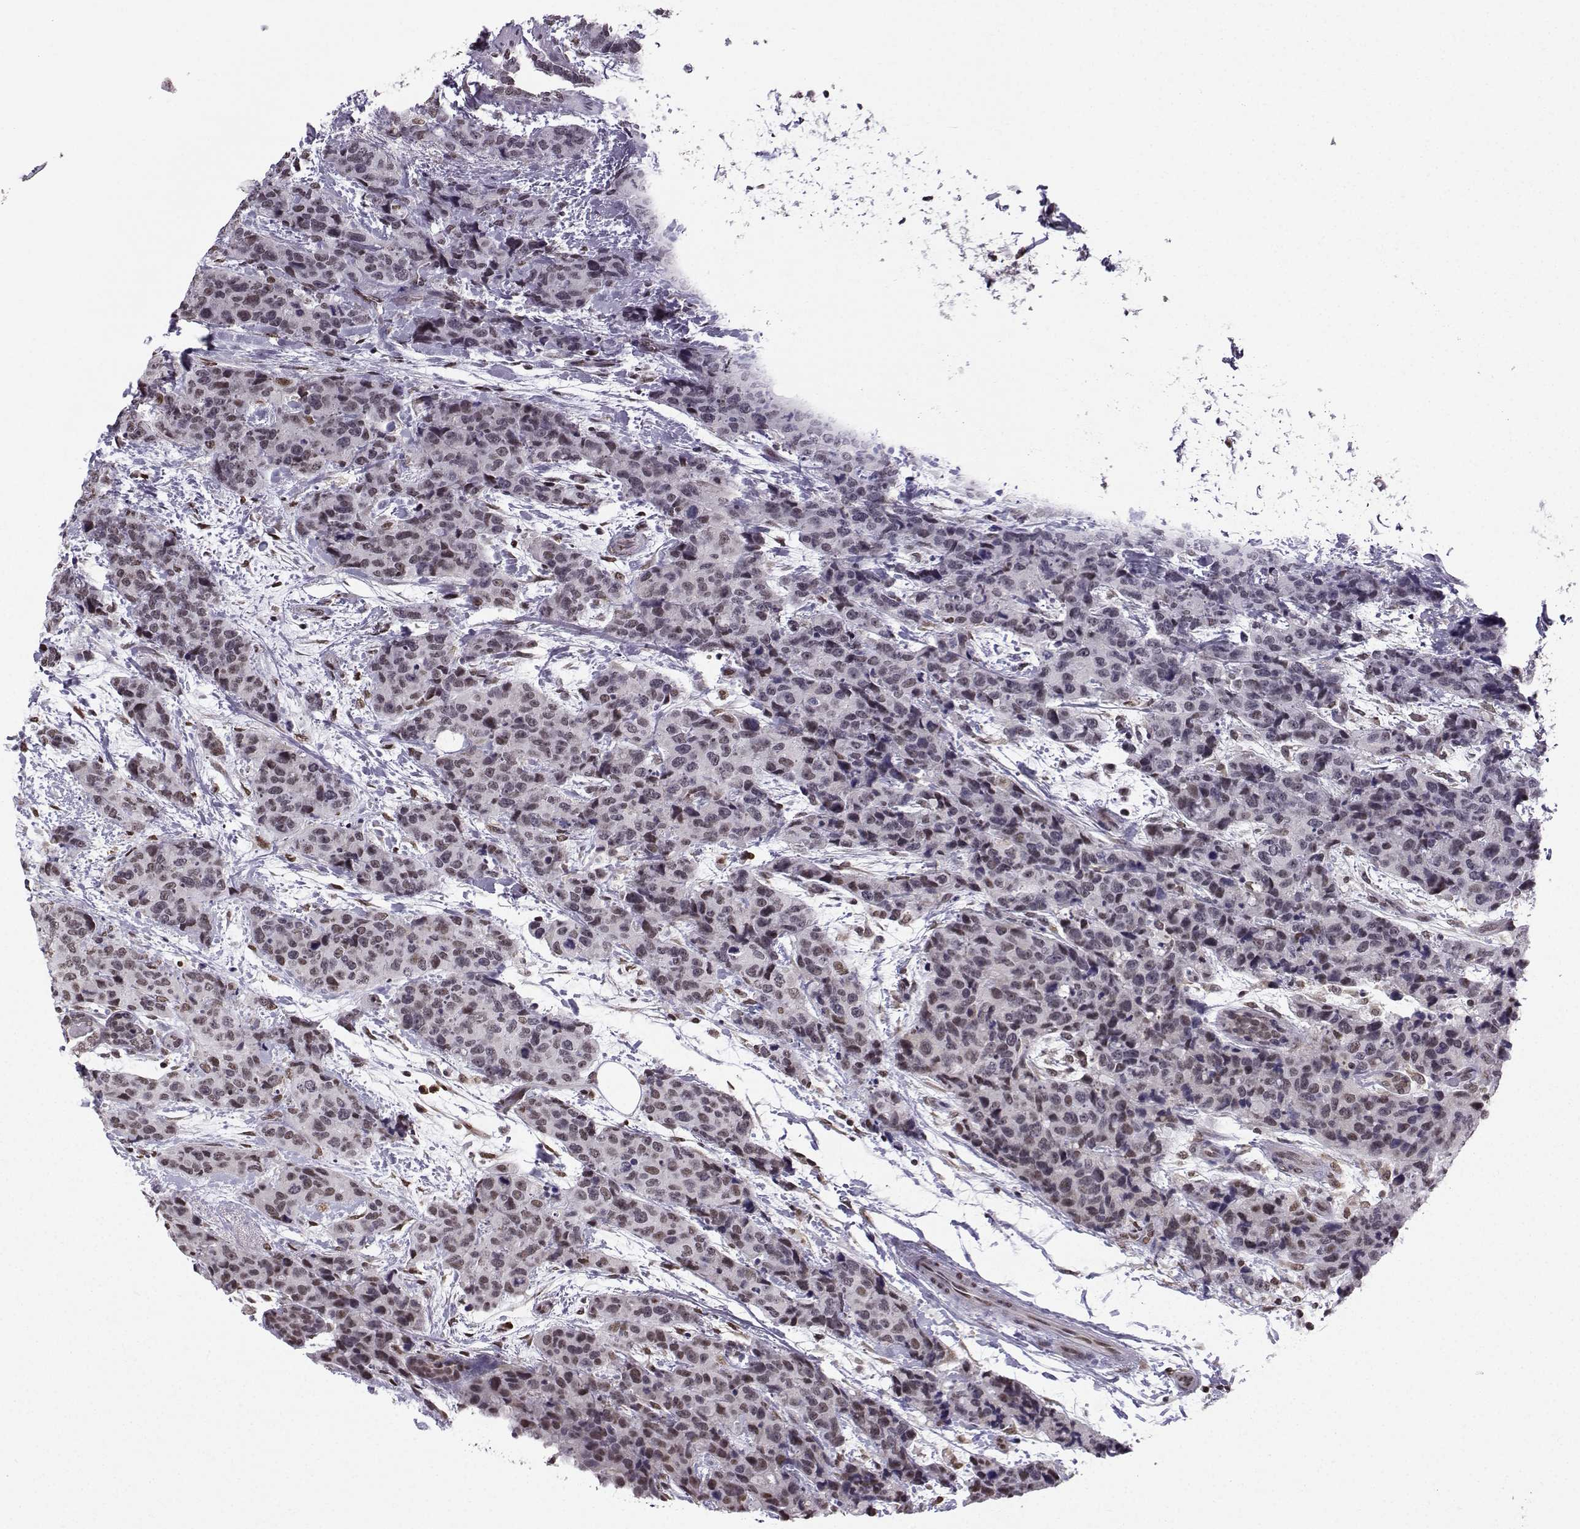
{"staining": {"intensity": "negative", "quantity": "none", "location": "none"}, "tissue": "breast cancer", "cell_type": "Tumor cells", "image_type": "cancer", "snomed": [{"axis": "morphology", "description": "Lobular carcinoma"}, {"axis": "topography", "description": "Breast"}], "caption": "Tumor cells are negative for protein expression in human breast cancer (lobular carcinoma). (DAB immunohistochemistry (IHC) visualized using brightfield microscopy, high magnification).", "gene": "EZH1", "patient": {"sex": "female", "age": 59}}